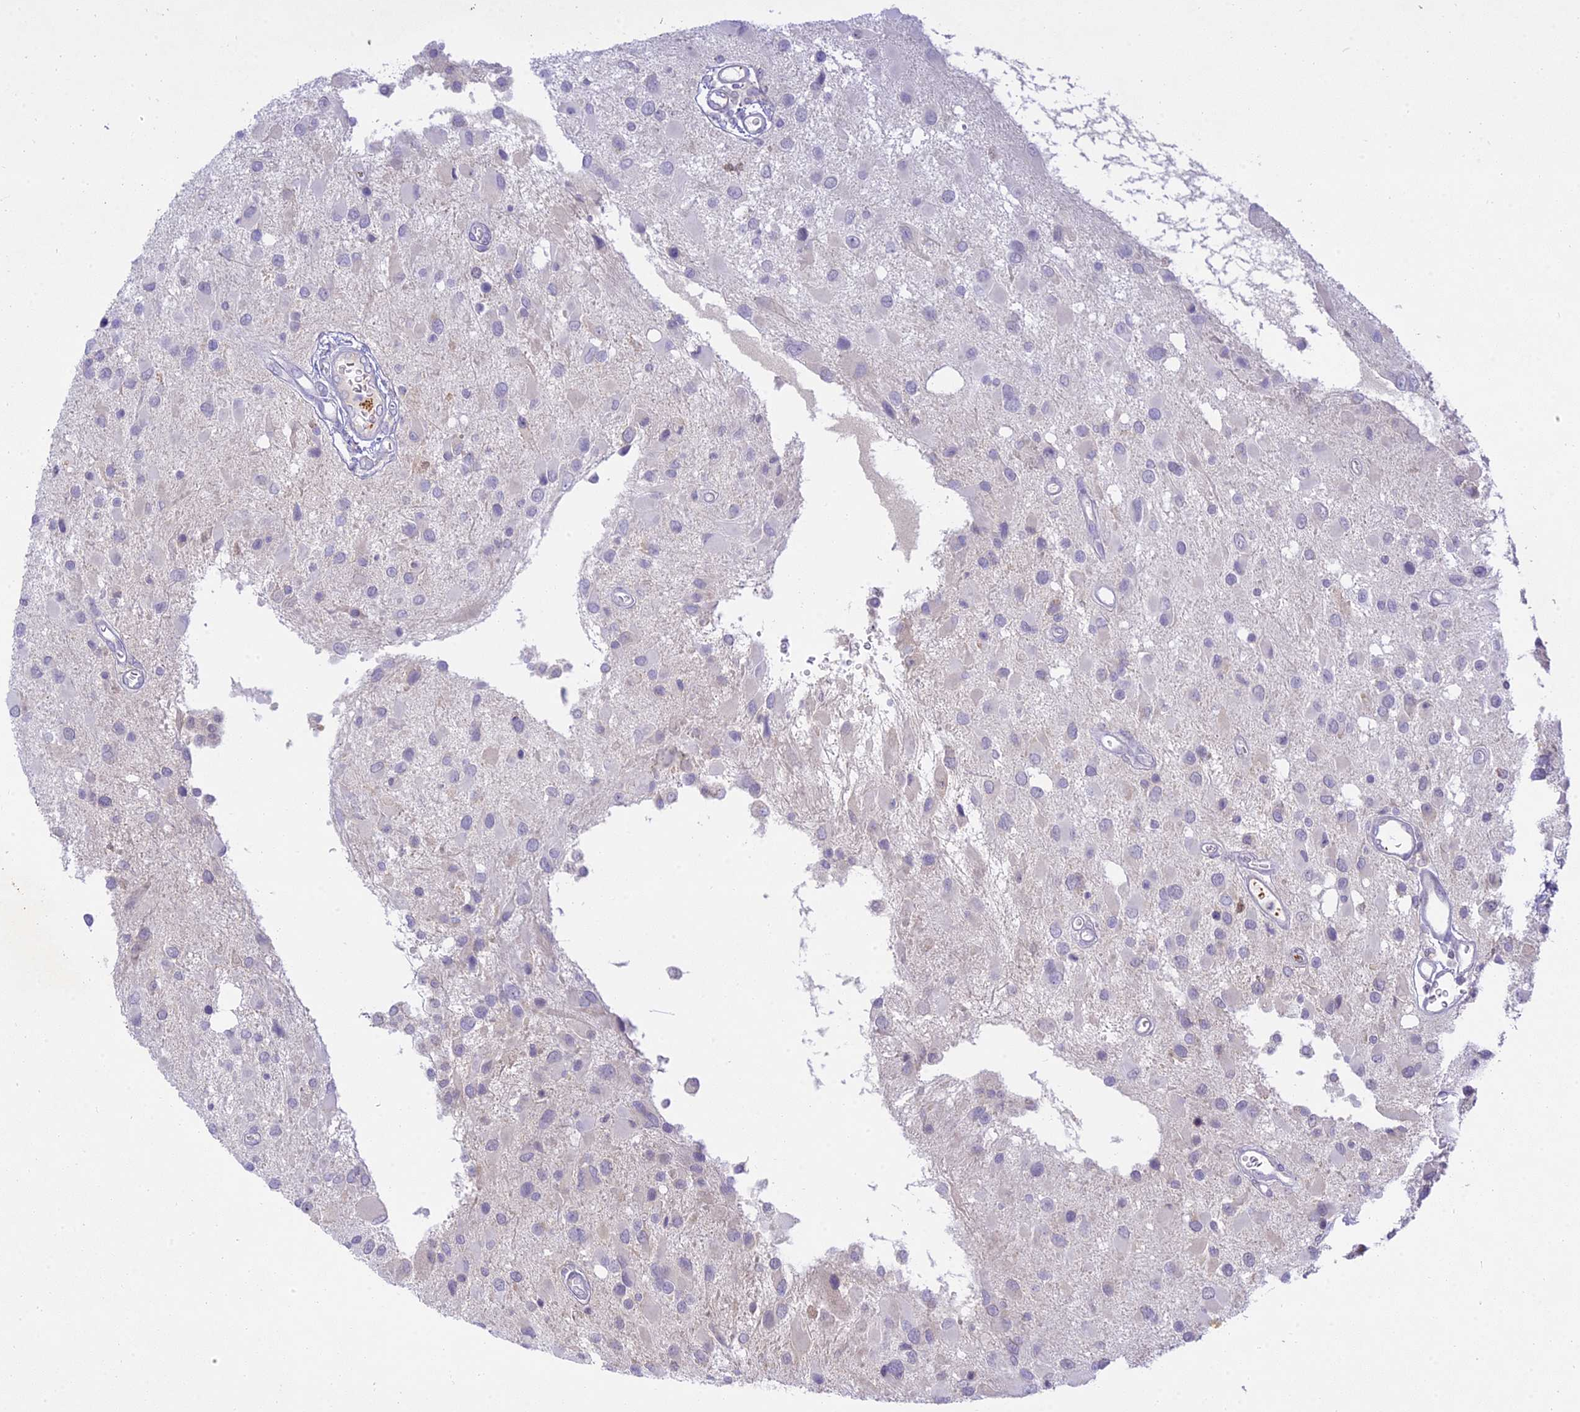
{"staining": {"intensity": "negative", "quantity": "none", "location": "none"}, "tissue": "glioma", "cell_type": "Tumor cells", "image_type": "cancer", "snomed": [{"axis": "morphology", "description": "Glioma, malignant, High grade"}, {"axis": "topography", "description": "Brain"}], "caption": "Tumor cells show no significant protein positivity in high-grade glioma (malignant).", "gene": "TMEM40", "patient": {"sex": "male", "age": 53}}